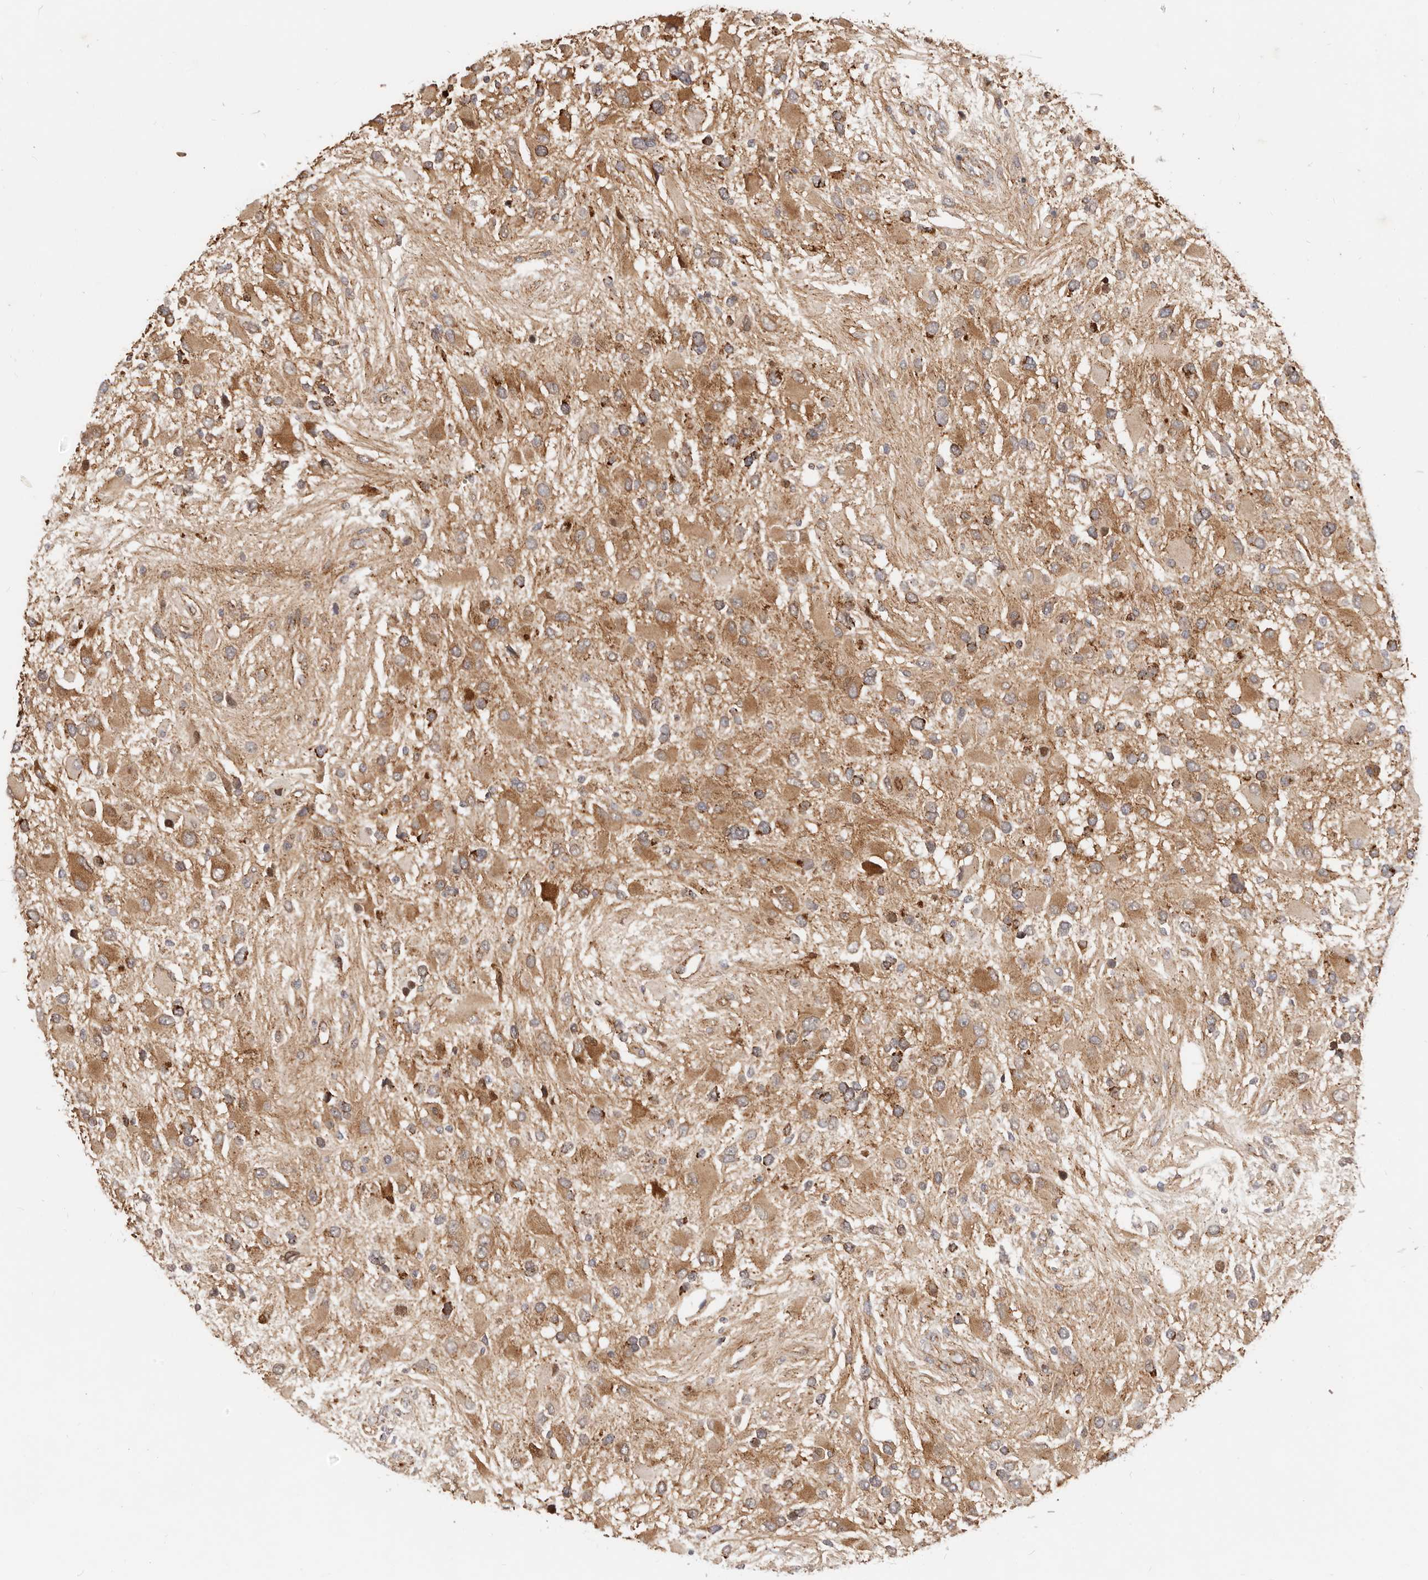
{"staining": {"intensity": "moderate", "quantity": ">75%", "location": "cytoplasmic/membranous"}, "tissue": "glioma", "cell_type": "Tumor cells", "image_type": "cancer", "snomed": [{"axis": "morphology", "description": "Glioma, malignant, High grade"}, {"axis": "topography", "description": "Brain"}], "caption": "Glioma was stained to show a protein in brown. There is medium levels of moderate cytoplasmic/membranous staining in about >75% of tumor cells.", "gene": "USP49", "patient": {"sex": "male", "age": 53}}